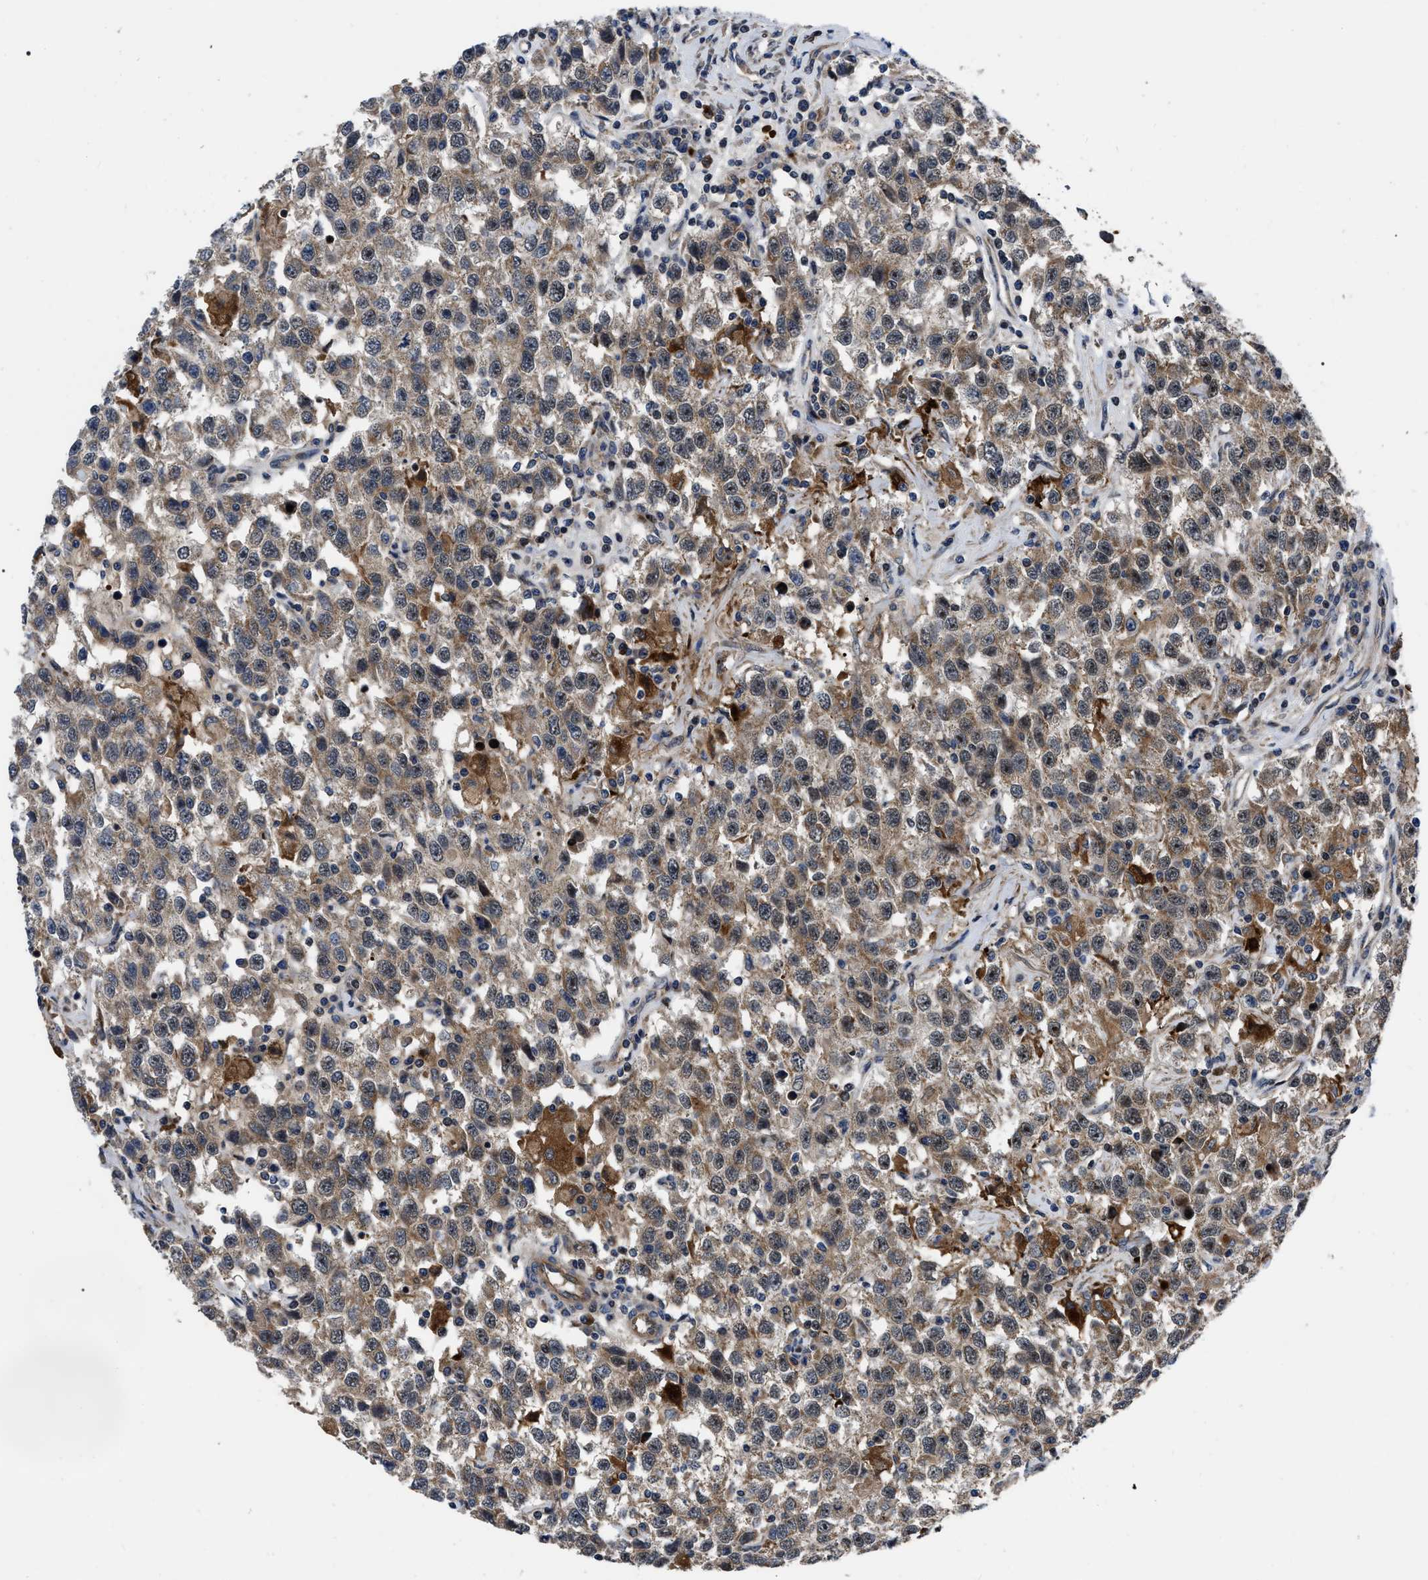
{"staining": {"intensity": "moderate", "quantity": ">75%", "location": "cytoplasmic/membranous"}, "tissue": "testis cancer", "cell_type": "Tumor cells", "image_type": "cancer", "snomed": [{"axis": "morphology", "description": "Seminoma, NOS"}, {"axis": "topography", "description": "Testis"}], "caption": "Testis cancer (seminoma) was stained to show a protein in brown. There is medium levels of moderate cytoplasmic/membranous expression in approximately >75% of tumor cells. (Stains: DAB in brown, nuclei in blue, Microscopy: brightfield microscopy at high magnification).", "gene": "PPWD1", "patient": {"sex": "male", "age": 41}}